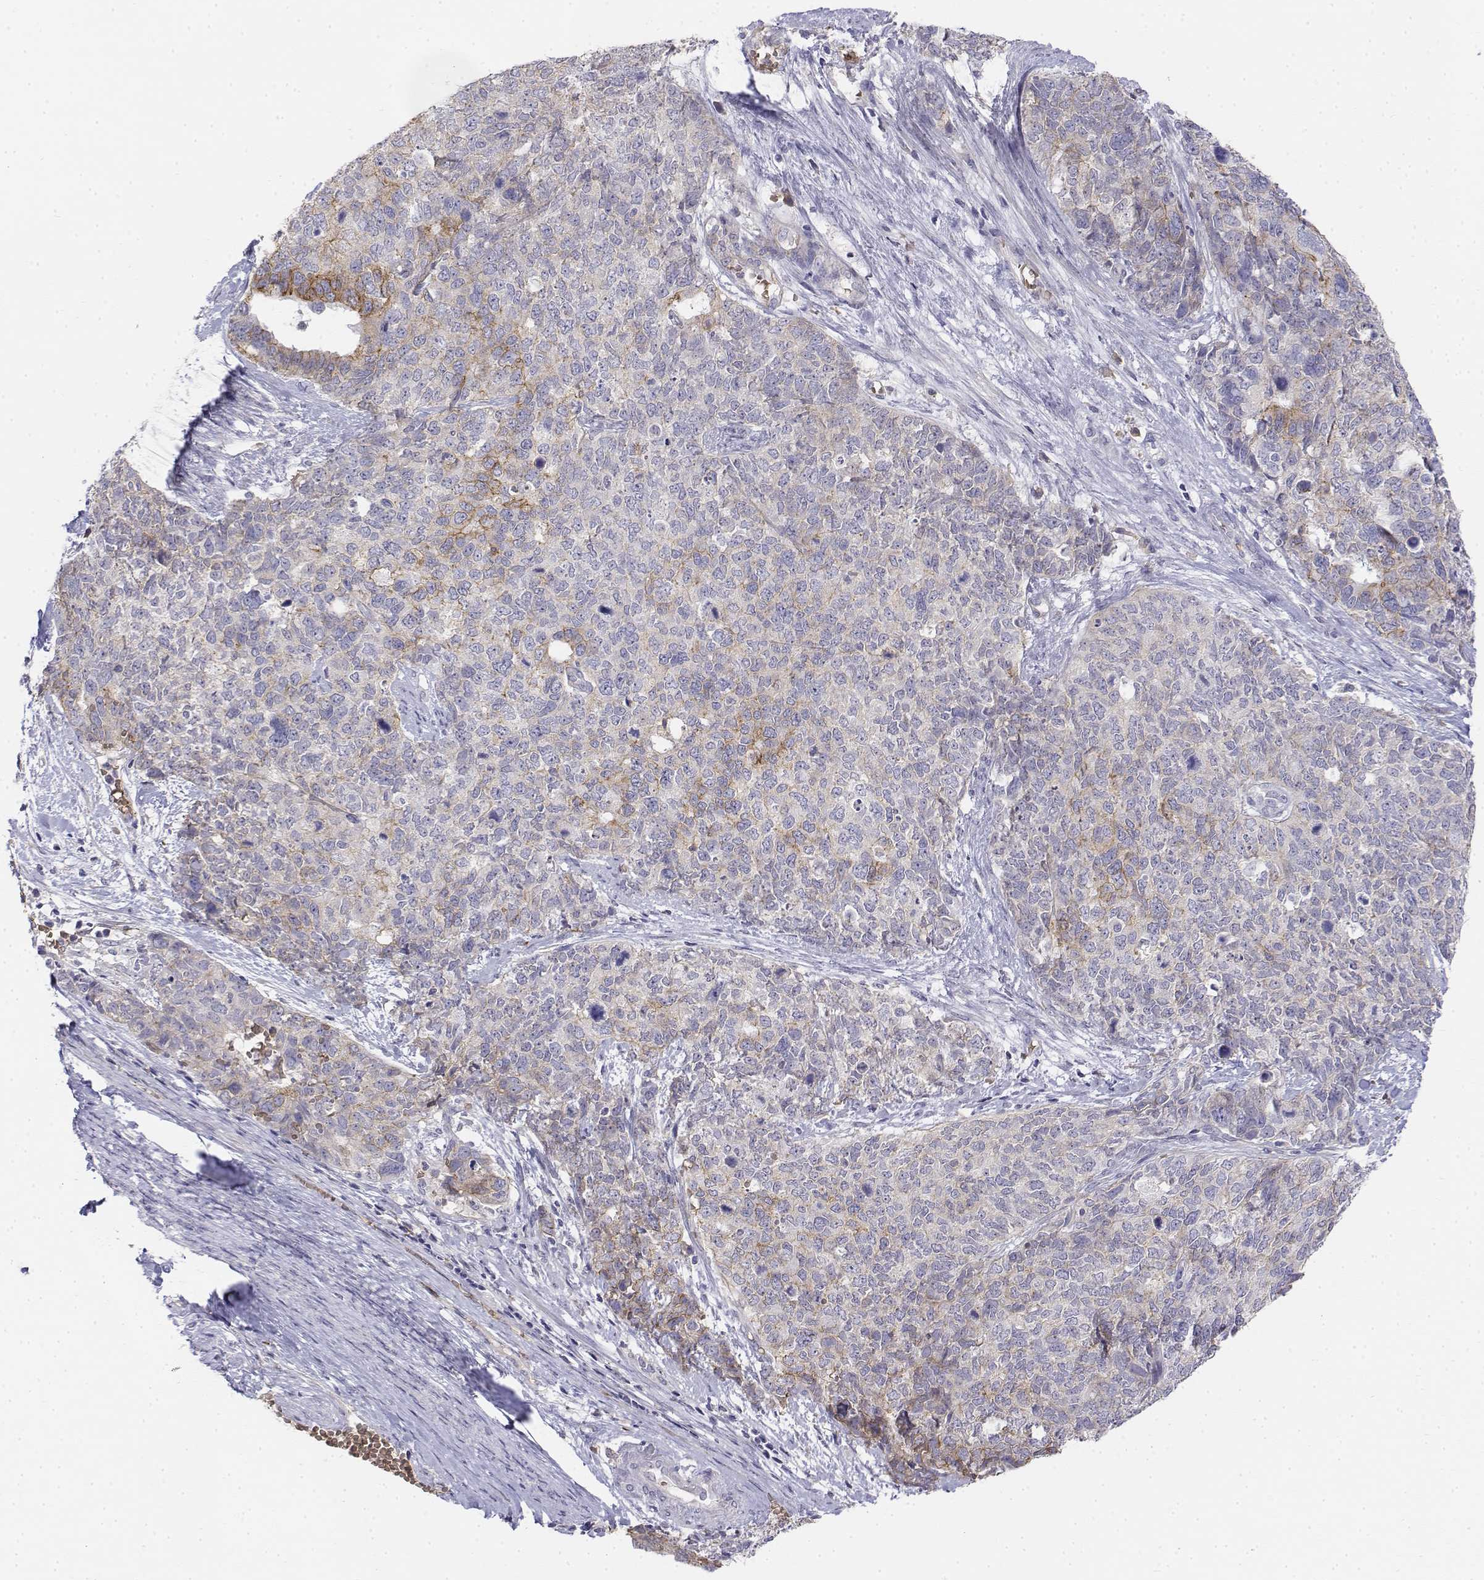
{"staining": {"intensity": "weak", "quantity": "25%-75%", "location": "cytoplasmic/membranous"}, "tissue": "cervical cancer", "cell_type": "Tumor cells", "image_type": "cancer", "snomed": [{"axis": "morphology", "description": "Squamous cell carcinoma, NOS"}, {"axis": "topography", "description": "Cervix"}], "caption": "Weak cytoplasmic/membranous expression is present in approximately 25%-75% of tumor cells in cervical cancer (squamous cell carcinoma). The protein of interest is shown in brown color, while the nuclei are stained blue.", "gene": "CADM1", "patient": {"sex": "female", "age": 63}}